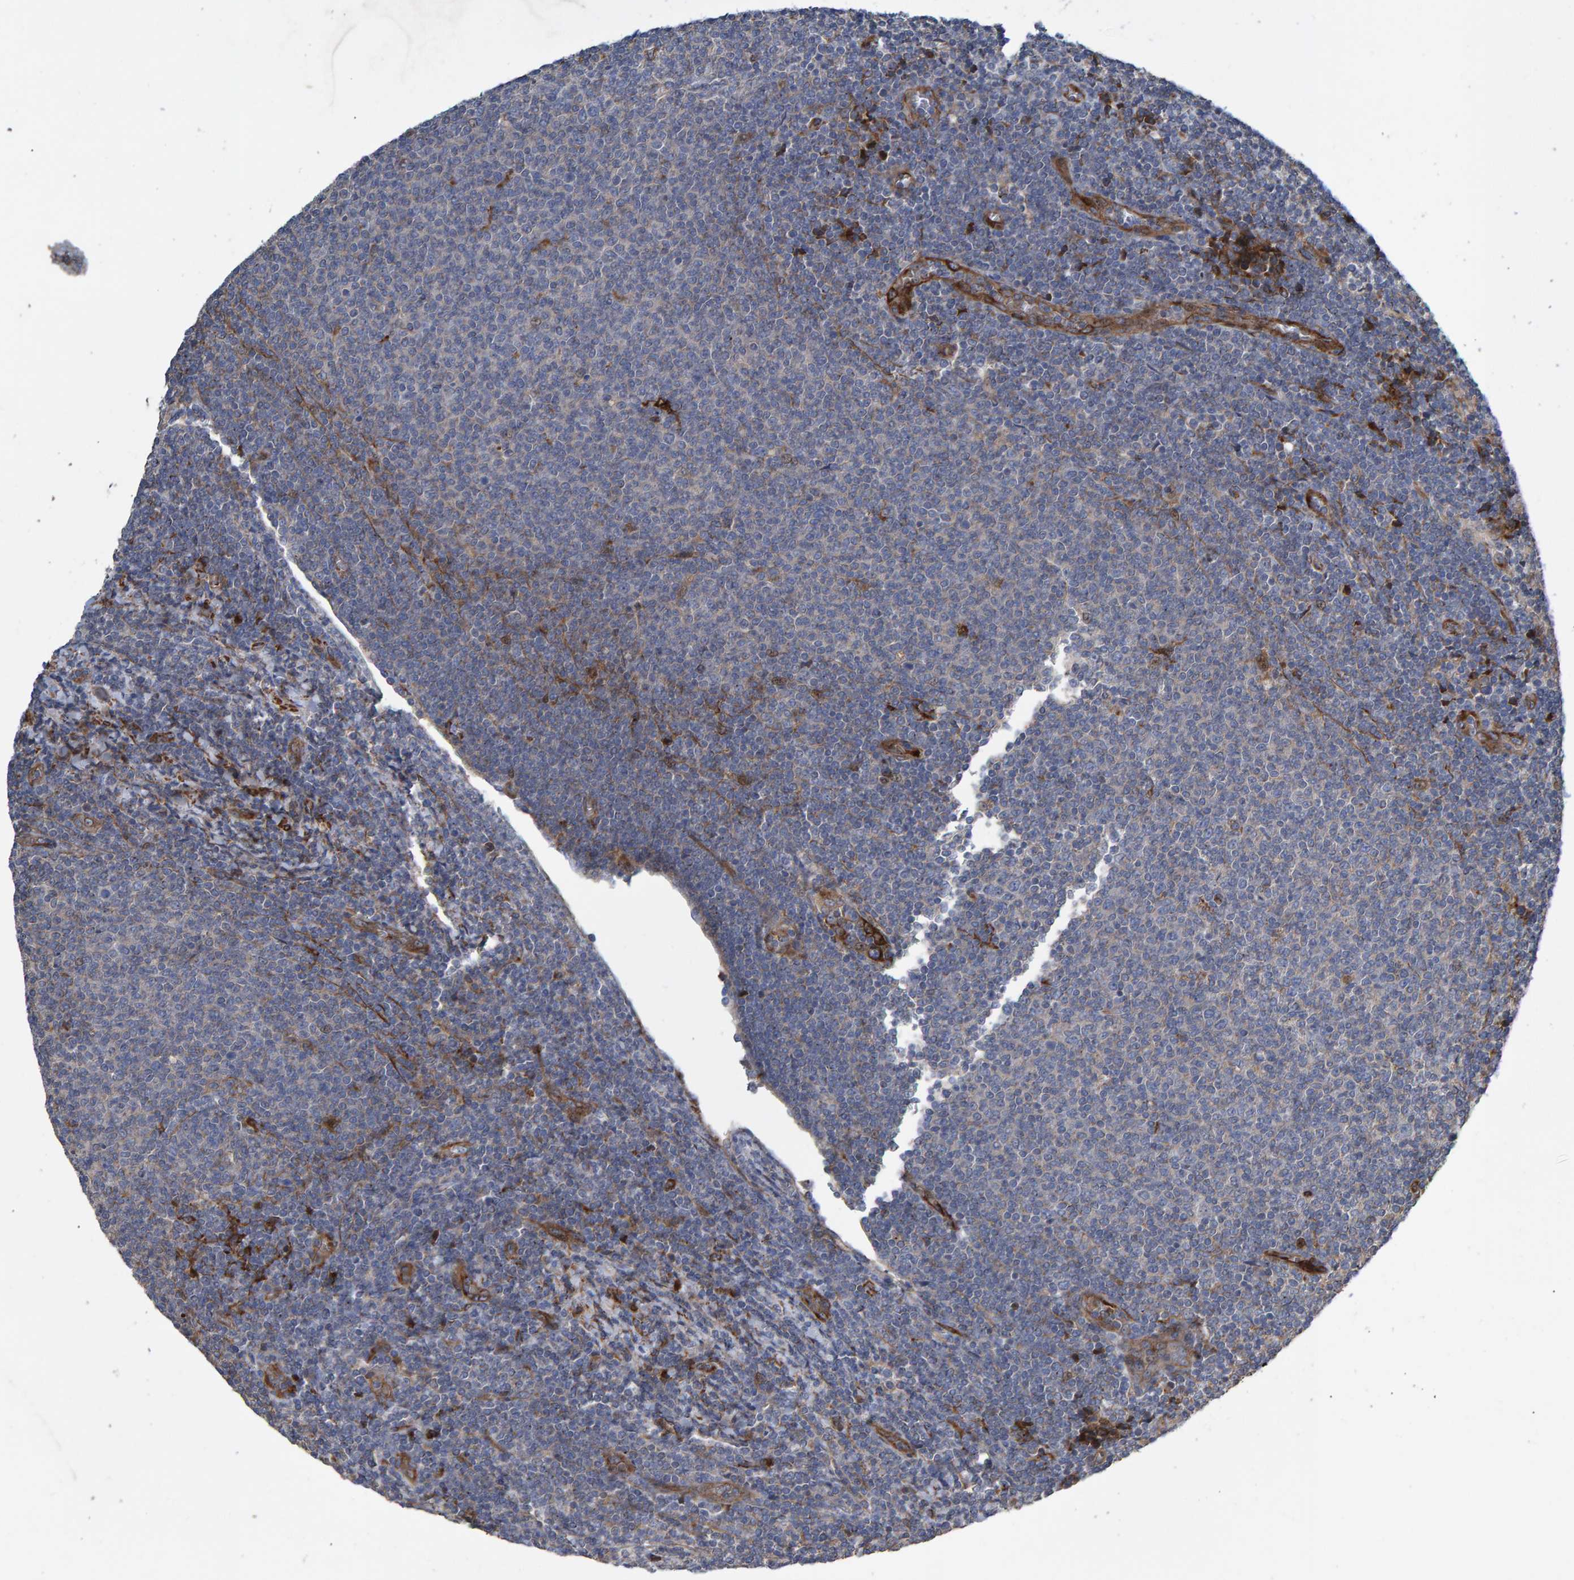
{"staining": {"intensity": "negative", "quantity": "none", "location": "none"}, "tissue": "lymphoma", "cell_type": "Tumor cells", "image_type": "cancer", "snomed": [{"axis": "morphology", "description": "Malignant lymphoma, non-Hodgkin's type, Low grade"}, {"axis": "topography", "description": "Lymph node"}], "caption": "Tumor cells are negative for brown protein staining in malignant lymphoma, non-Hodgkin's type (low-grade).", "gene": "SLIT2", "patient": {"sex": "male", "age": 66}}